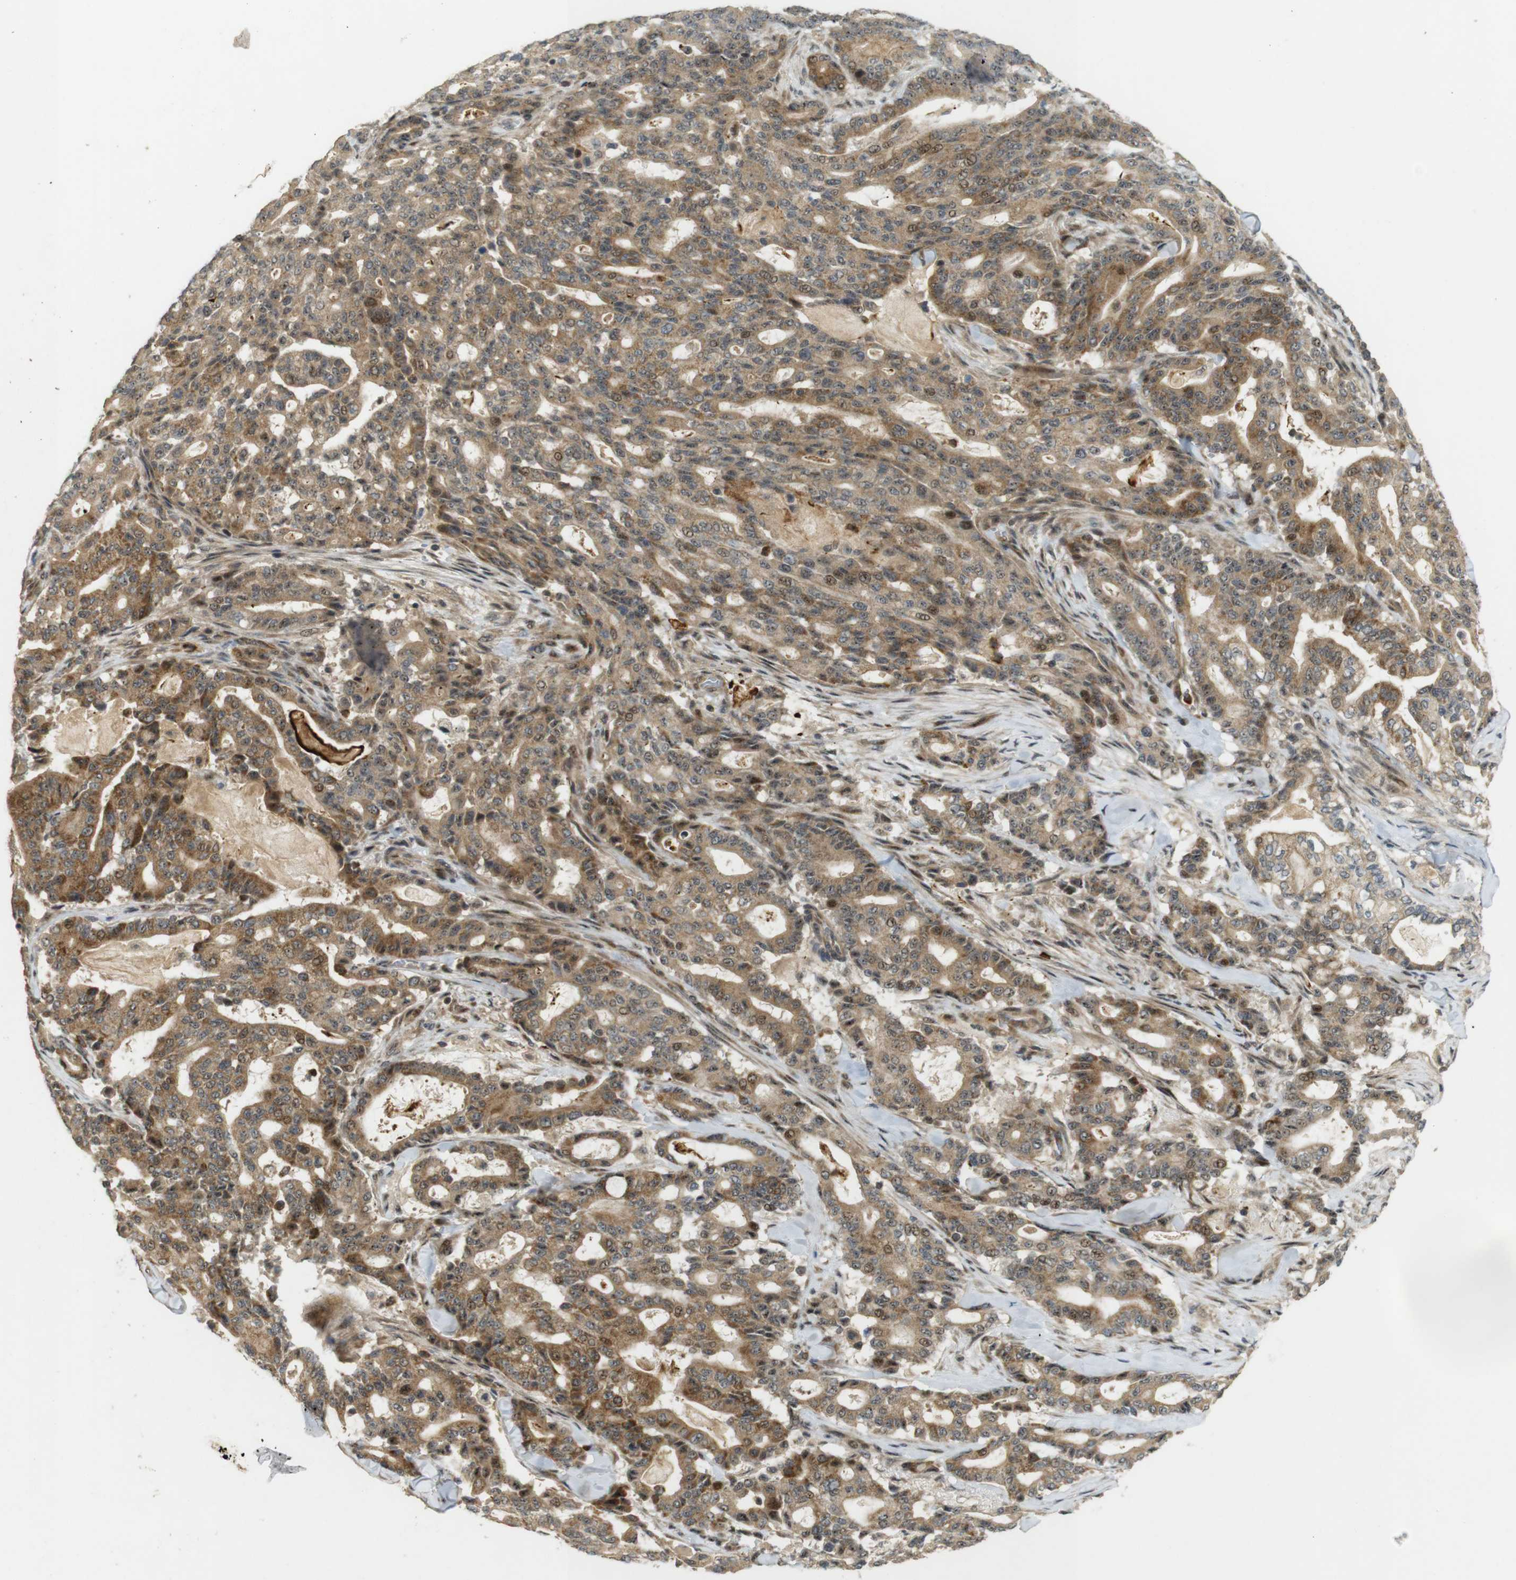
{"staining": {"intensity": "moderate", "quantity": ">75%", "location": "cytoplasmic/membranous,nuclear"}, "tissue": "pancreatic cancer", "cell_type": "Tumor cells", "image_type": "cancer", "snomed": [{"axis": "morphology", "description": "Adenocarcinoma, NOS"}, {"axis": "topography", "description": "Pancreas"}], "caption": "Immunohistochemical staining of adenocarcinoma (pancreatic) reveals medium levels of moderate cytoplasmic/membranous and nuclear protein staining in about >75% of tumor cells.", "gene": "TMX3", "patient": {"sex": "male", "age": 63}}